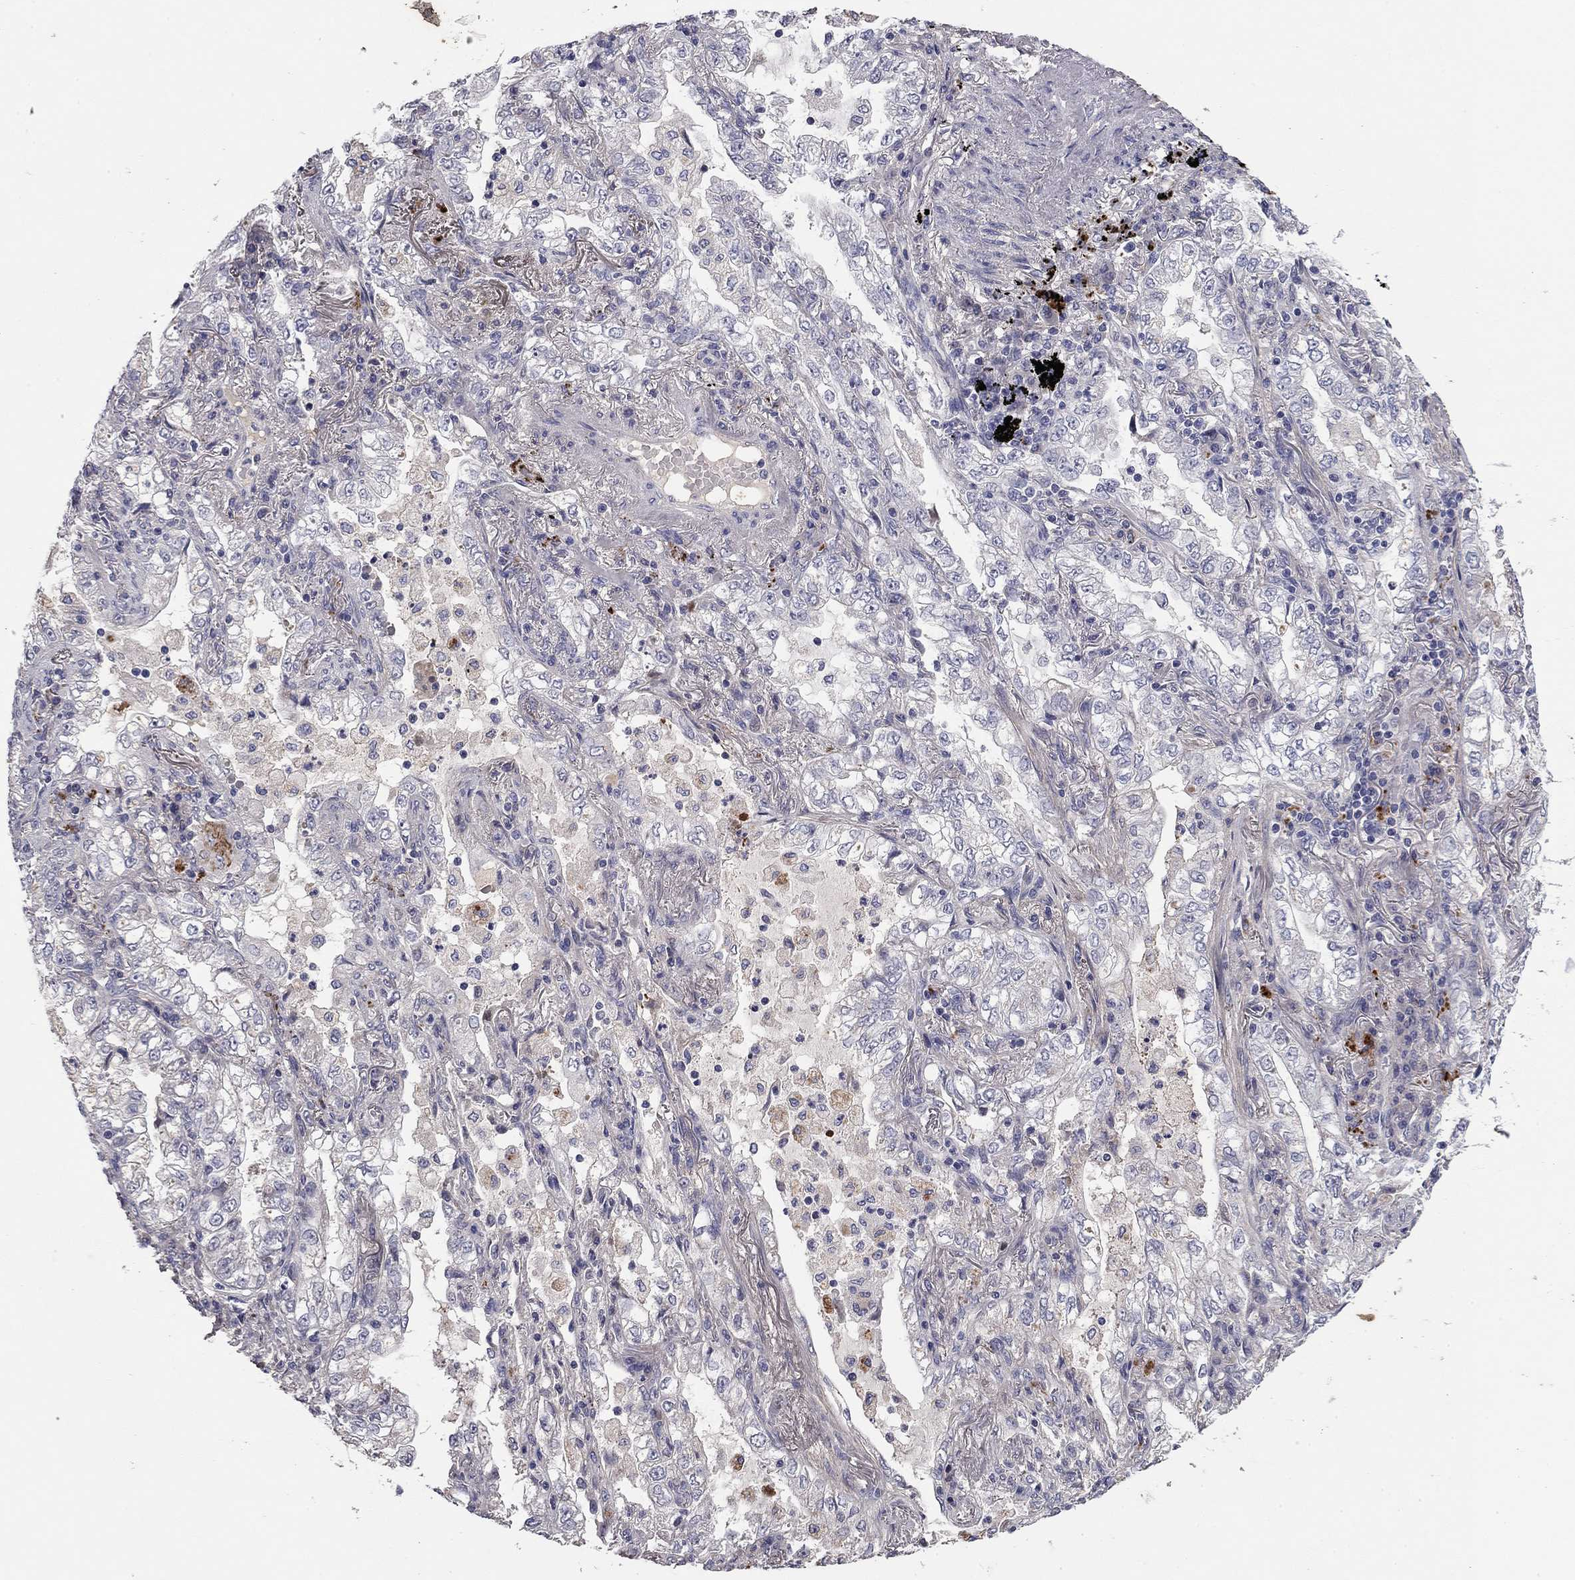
{"staining": {"intensity": "negative", "quantity": "none", "location": "none"}, "tissue": "lung cancer", "cell_type": "Tumor cells", "image_type": "cancer", "snomed": [{"axis": "morphology", "description": "Adenocarcinoma, NOS"}, {"axis": "topography", "description": "Lung"}], "caption": "High power microscopy micrograph of an immunohistochemistry photomicrograph of adenocarcinoma (lung), revealing no significant staining in tumor cells. (Brightfield microscopy of DAB (3,3'-diaminobenzidine) IHC at high magnification).", "gene": "COL2A1", "patient": {"sex": "female", "age": 73}}